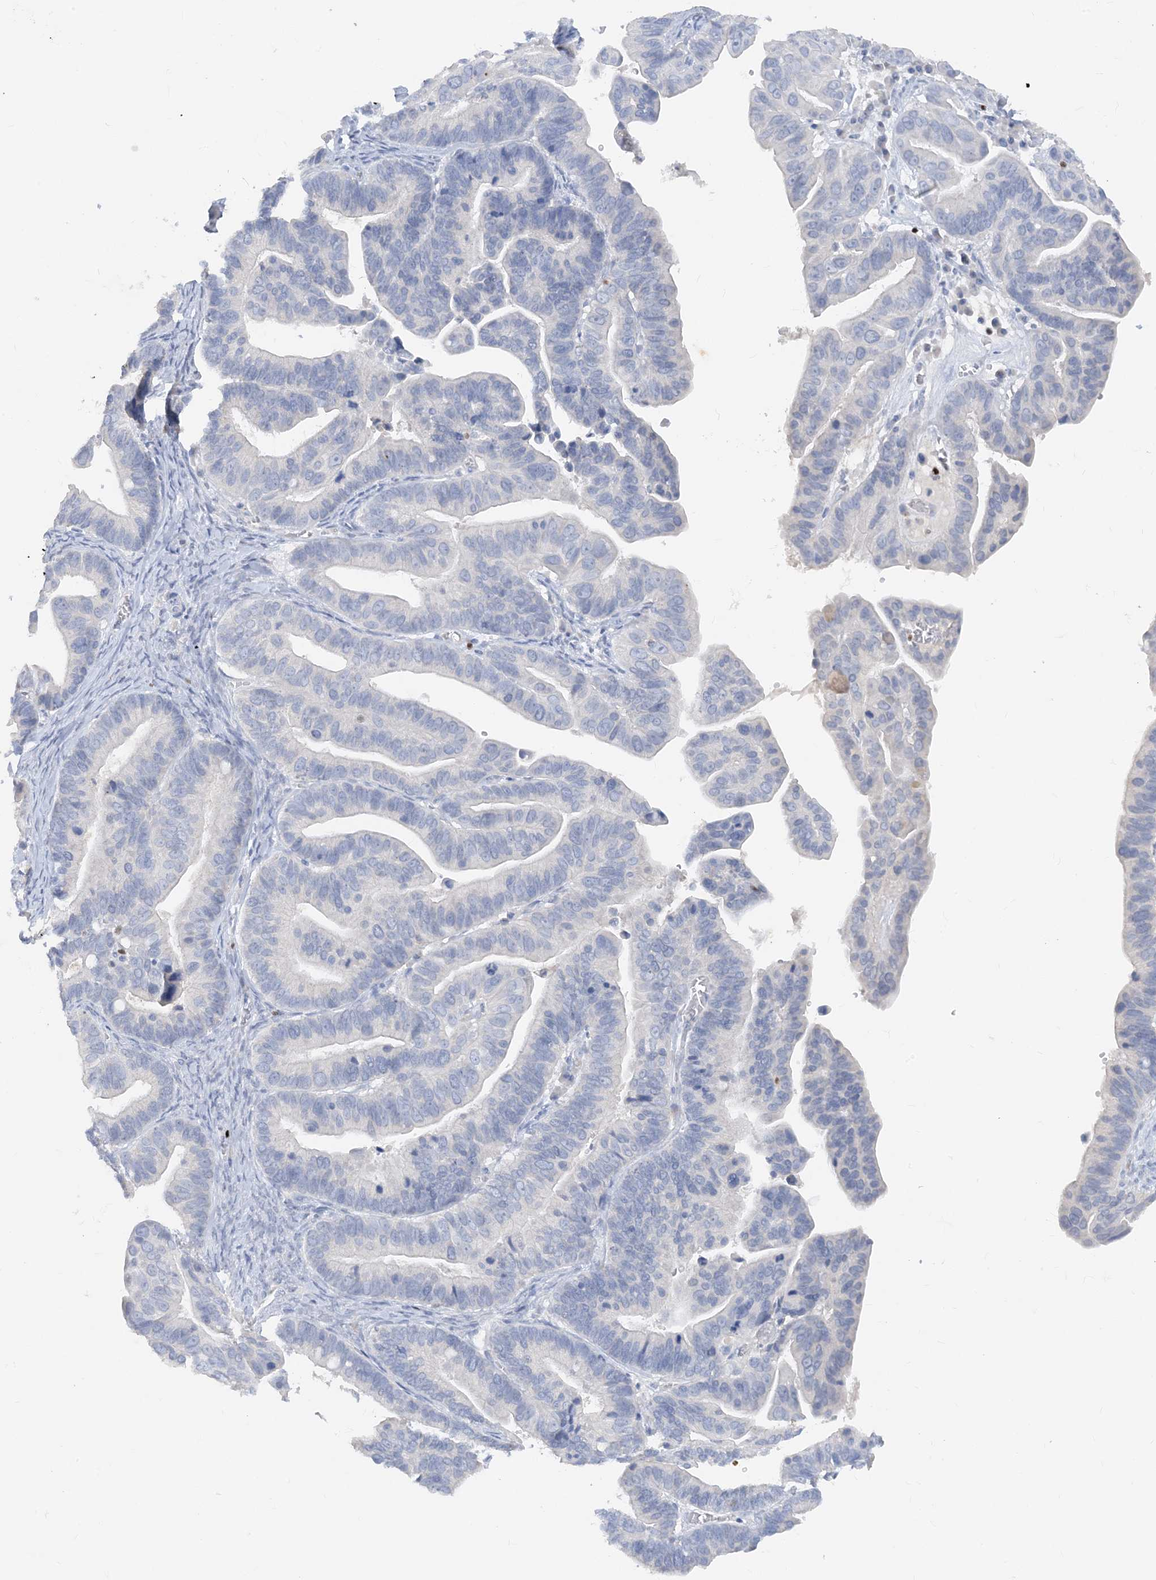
{"staining": {"intensity": "negative", "quantity": "none", "location": "none"}, "tissue": "ovarian cancer", "cell_type": "Tumor cells", "image_type": "cancer", "snomed": [{"axis": "morphology", "description": "Cystadenocarcinoma, serous, NOS"}, {"axis": "topography", "description": "Ovary"}], "caption": "Protein analysis of ovarian serous cystadenocarcinoma exhibits no significant positivity in tumor cells.", "gene": "TBX21", "patient": {"sex": "female", "age": 56}}